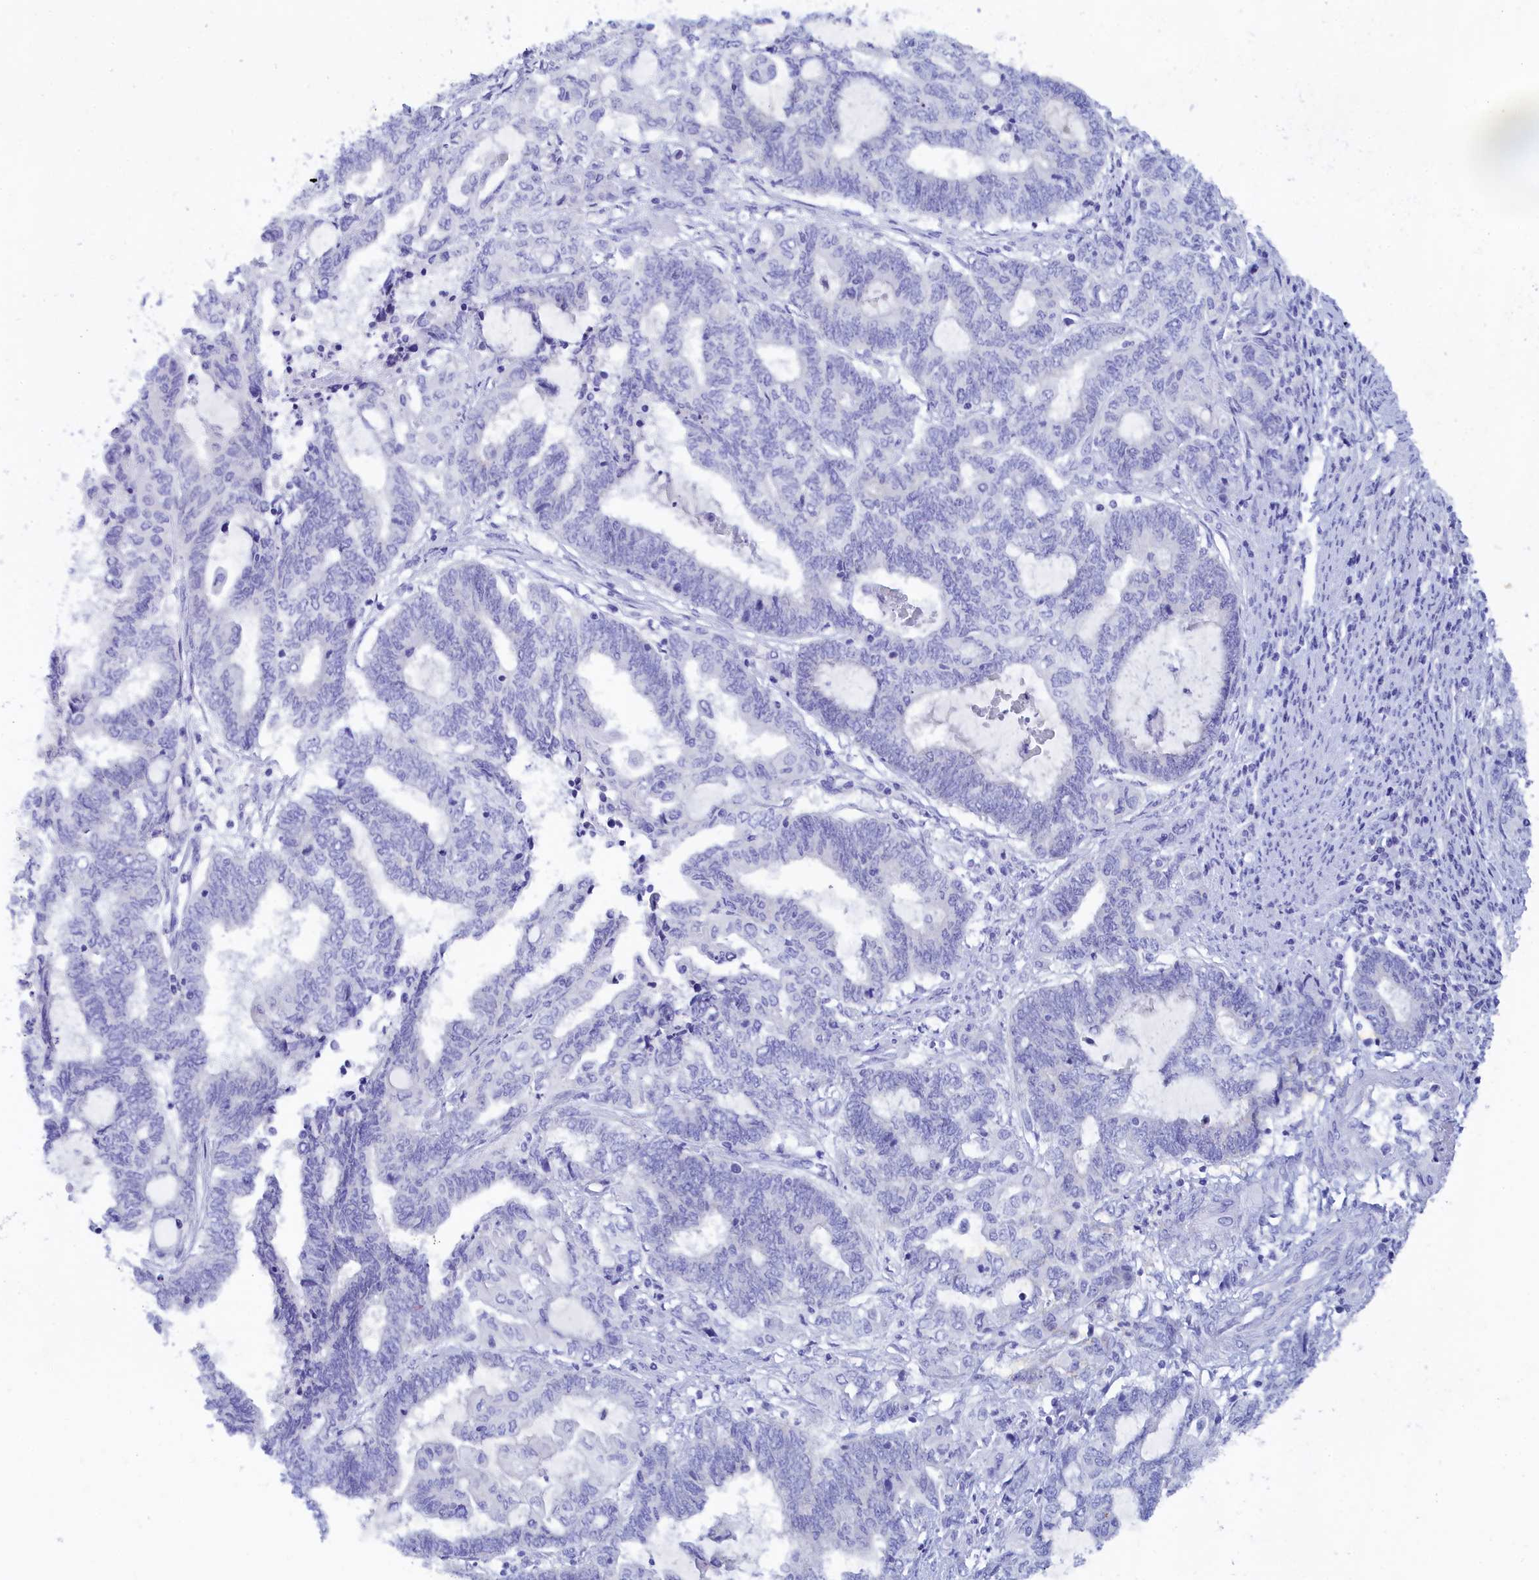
{"staining": {"intensity": "negative", "quantity": "none", "location": "none"}, "tissue": "endometrial cancer", "cell_type": "Tumor cells", "image_type": "cancer", "snomed": [{"axis": "morphology", "description": "Adenocarcinoma, NOS"}, {"axis": "topography", "description": "Uterus"}, {"axis": "topography", "description": "Endometrium"}], "caption": "A photomicrograph of endometrial adenocarcinoma stained for a protein shows no brown staining in tumor cells. (Stains: DAB immunohistochemistry (IHC) with hematoxylin counter stain, Microscopy: brightfield microscopy at high magnification).", "gene": "TRIM10", "patient": {"sex": "female", "age": 70}}